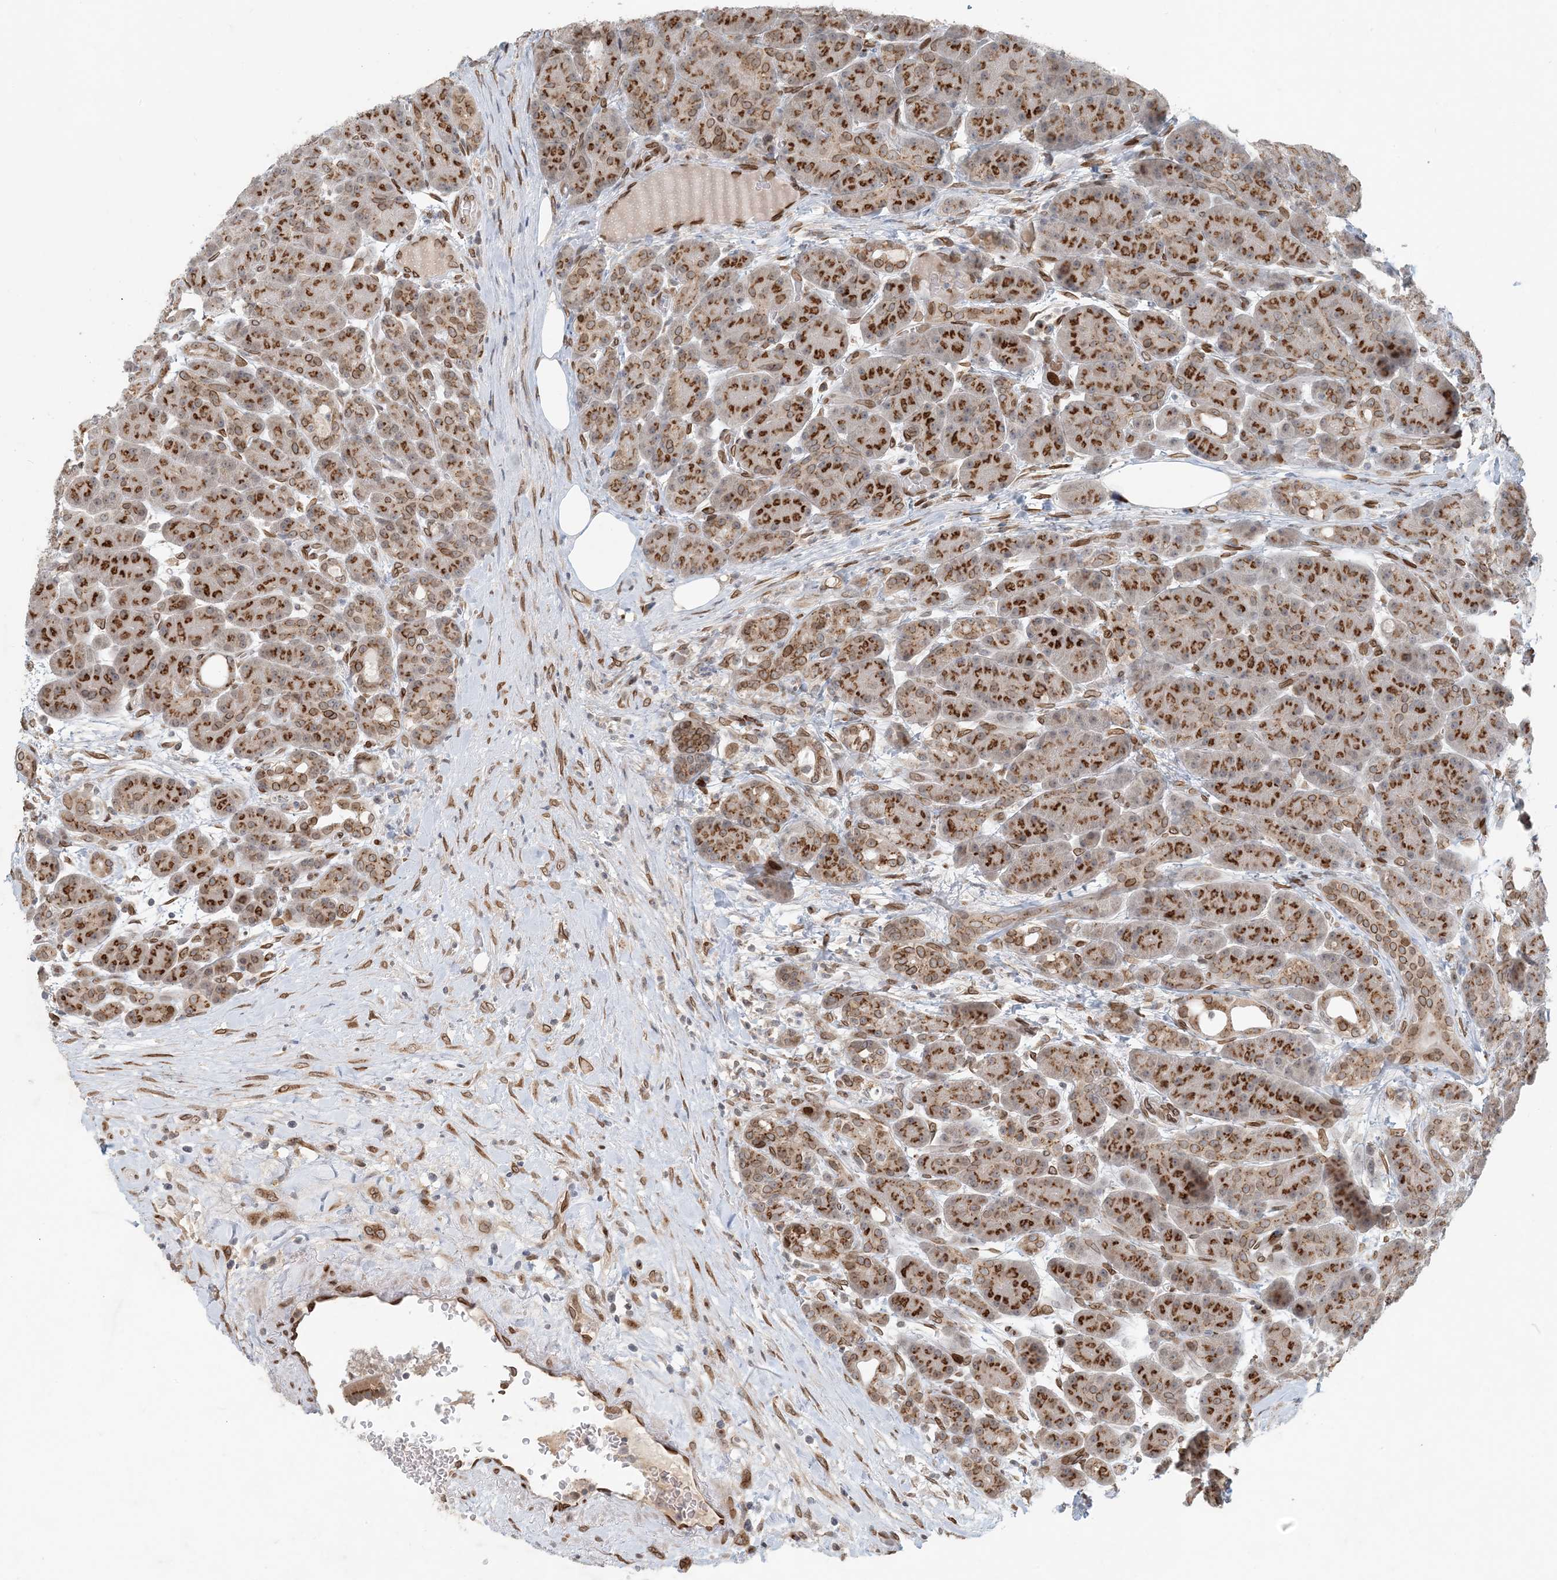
{"staining": {"intensity": "strong", "quantity": ">75%", "location": "cytoplasmic/membranous,nuclear"}, "tissue": "pancreas", "cell_type": "Exocrine glandular cells", "image_type": "normal", "snomed": [{"axis": "morphology", "description": "Normal tissue, NOS"}, {"axis": "topography", "description": "Pancreas"}], "caption": "DAB (3,3'-diaminobenzidine) immunohistochemical staining of normal pancreas demonstrates strong cytoplasmic/membranous,nuclear protein staining in approximately >75% of exocrine glandular cells.", "gene": "SLC35A2", "patient": {"sex": "male", "age": 63}}